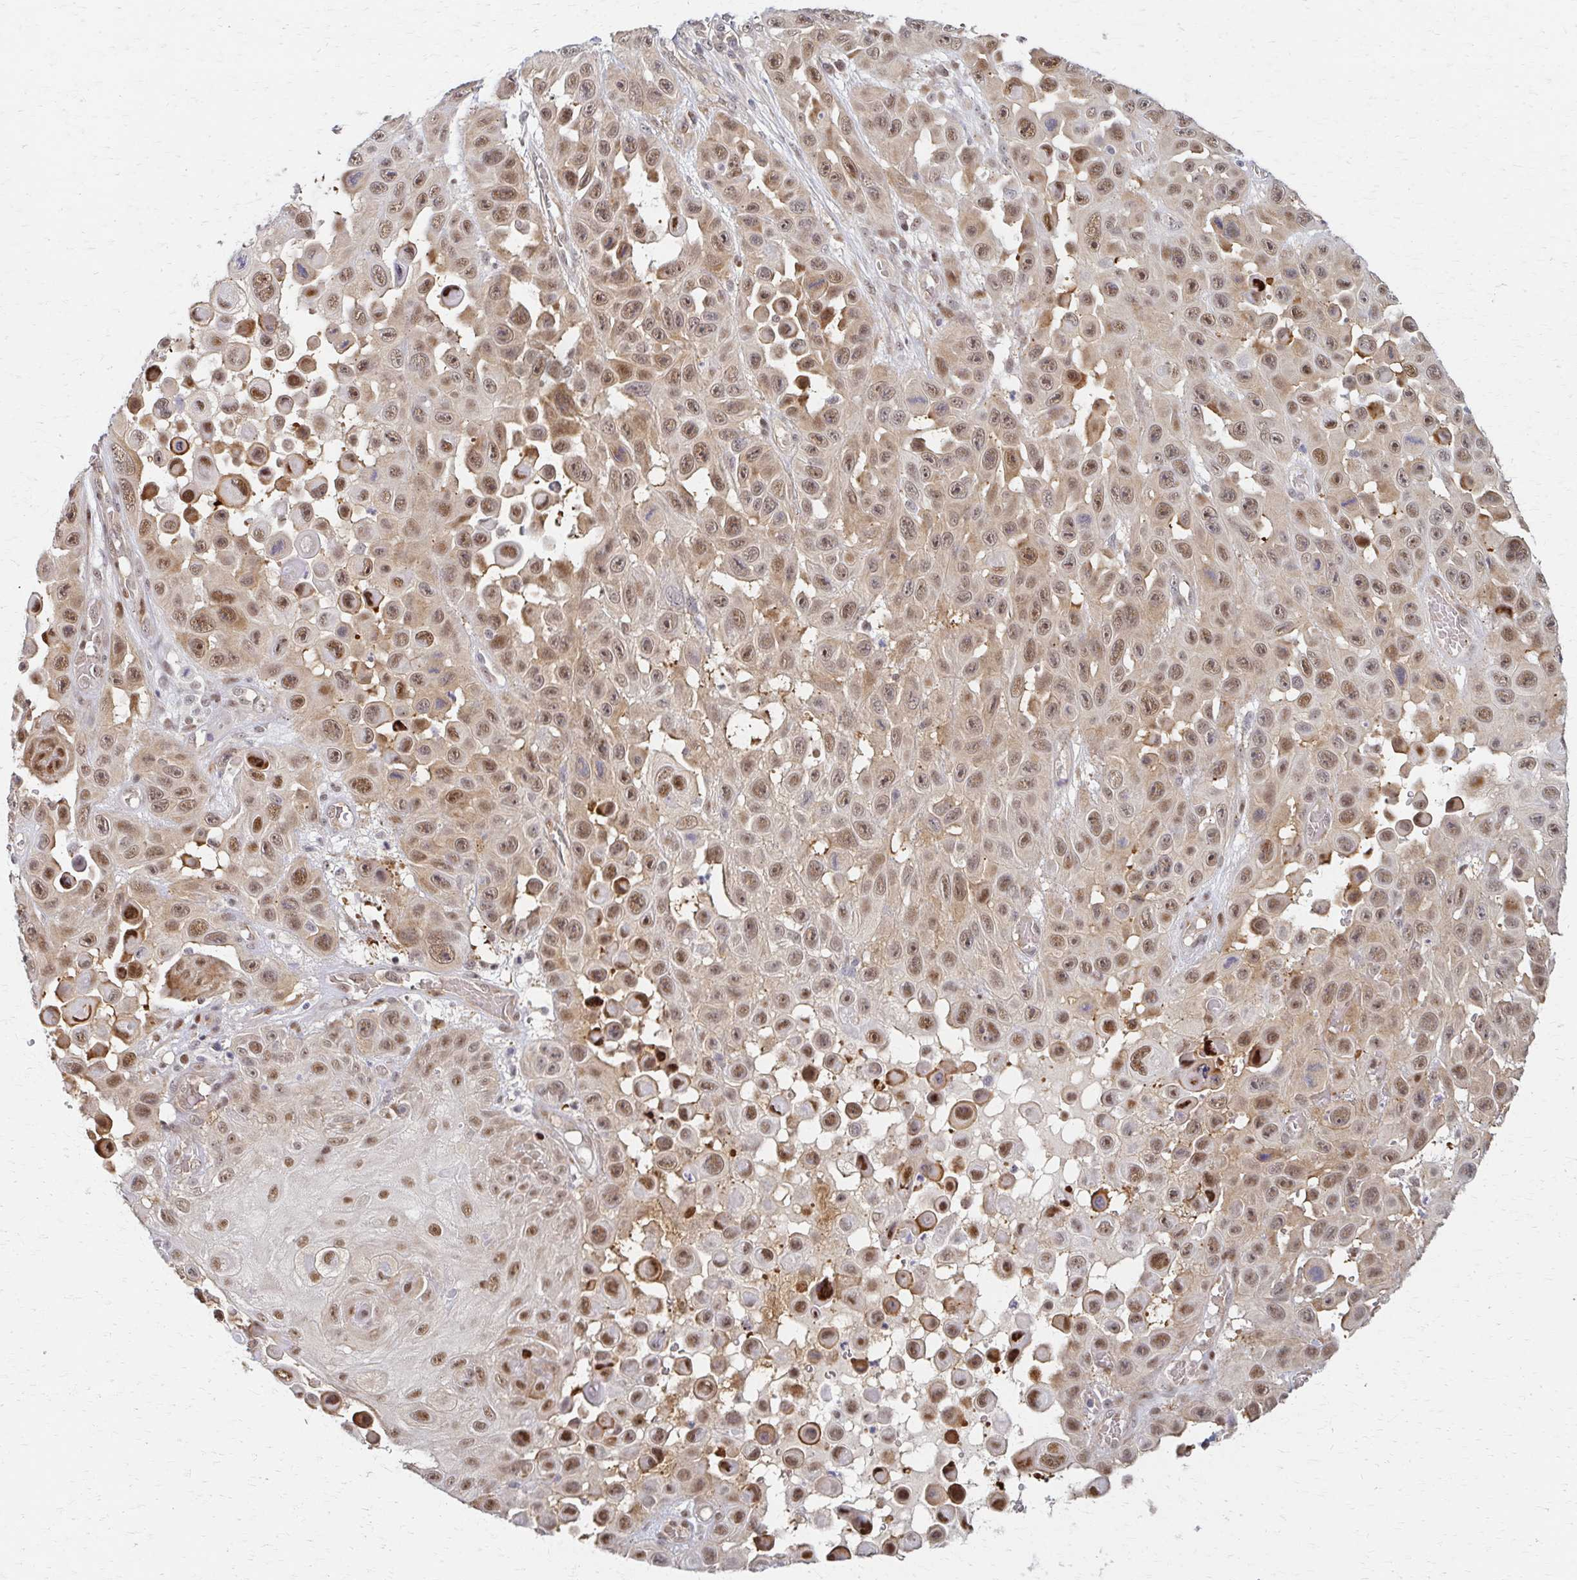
{"staining": {"intensity": "moderate", "quantity": ">75%", "location": "nuclear"}, "tissue": "skin cancer", "cell_type": "Tumor cells", "image_type": "cancer", "snomed": [{"axis": "morphology", "description": "Squamous cell carcinoma, NOS"}, {"axis": "topography", "description": "Skin"}], "caption": "A medium amount of moderate nuclear positivity is appreciated in about >75% of tumor cells in skin cancer tissue. Using DAB (brown) and hematoxylin (blue) stains, captured at high magnification using brightfield microscopy.", "gene": "PSMD7", "patient": {"sex": "male", "age": 81}}